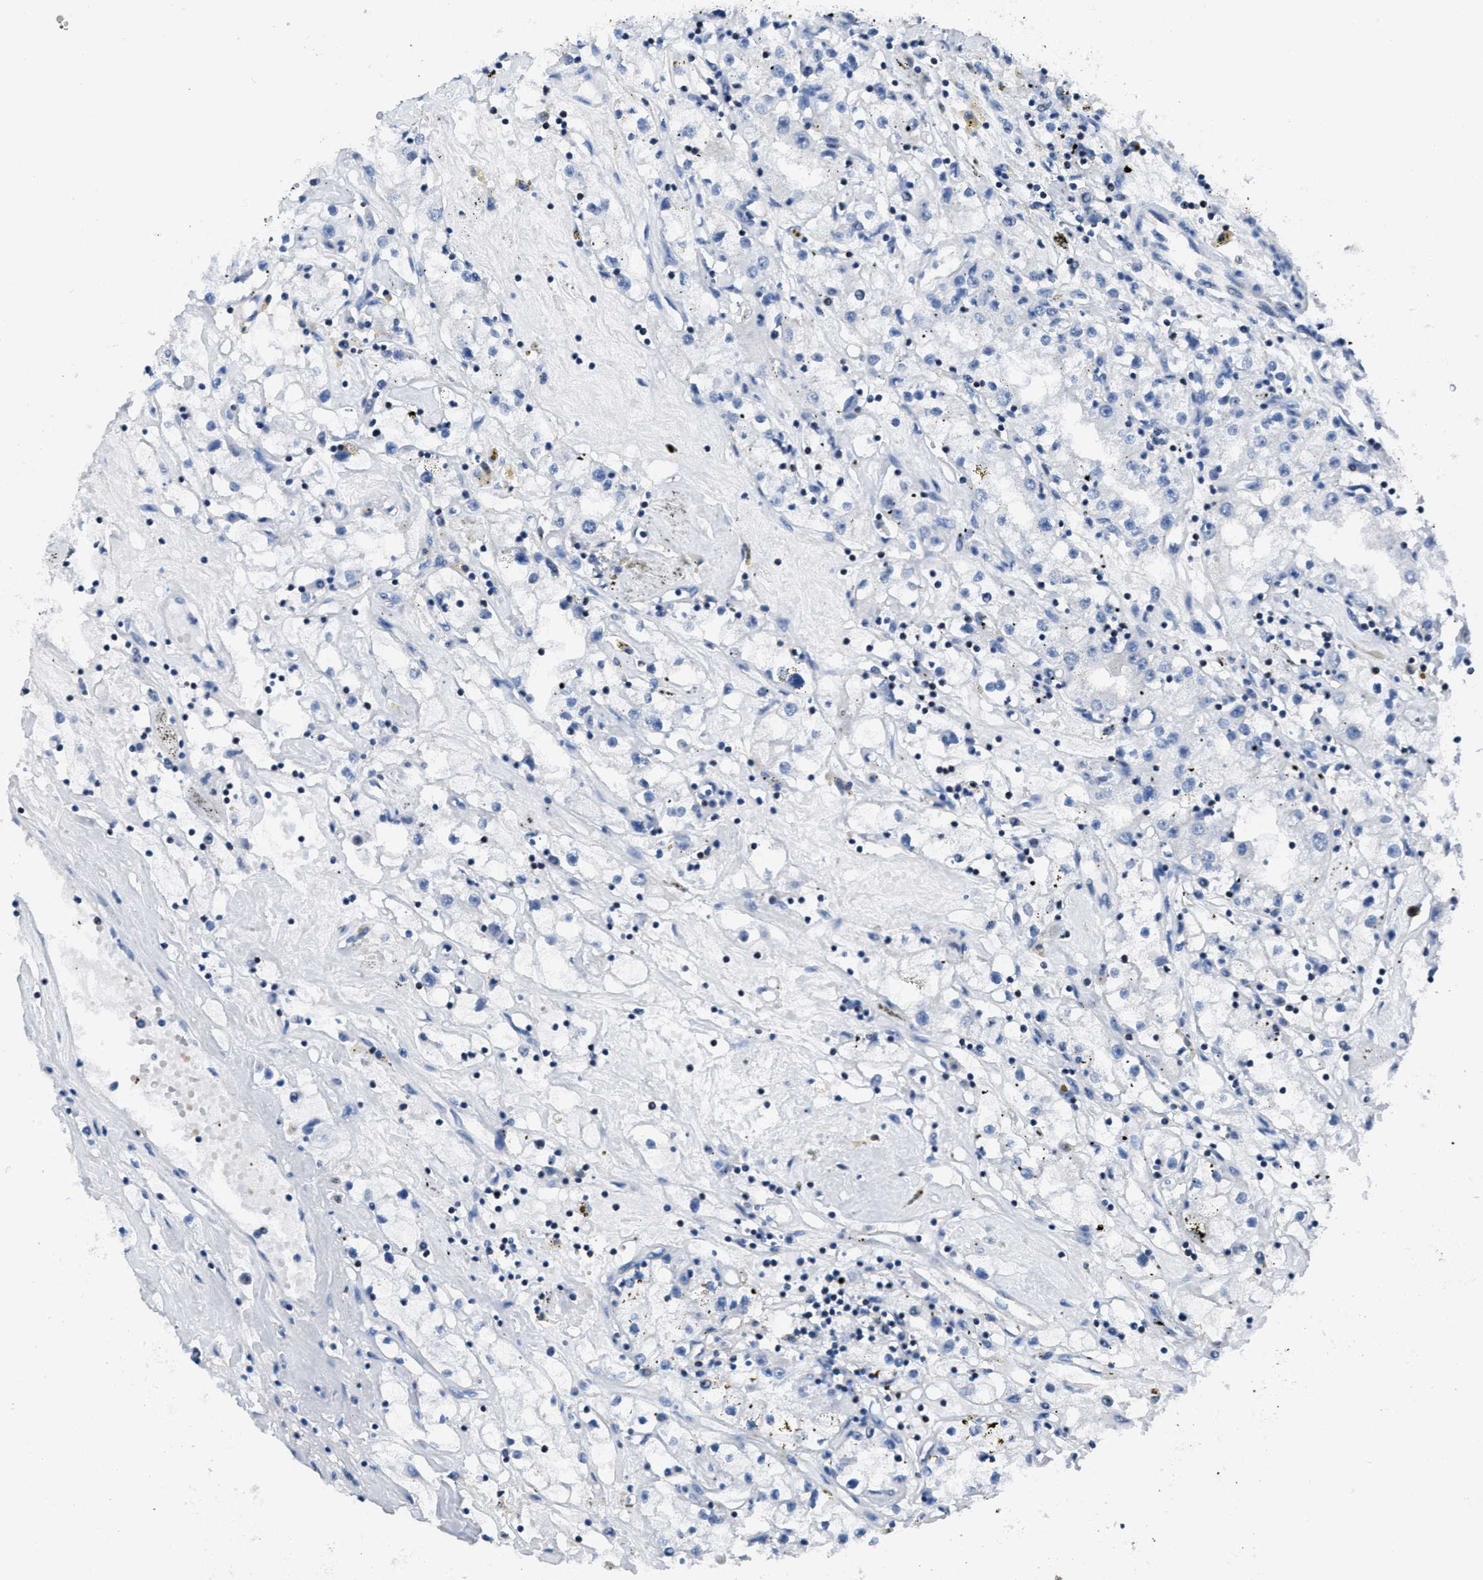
{"staining": {"intensity": "negative", "quantity": "none", "location": "none"}, "tissue": "renal cancer", "cell_type": "Tumor cells", "image_type": "cancer", "snomed": [{"axis": "morphology", "description": "Adenocarcinoma, NOS"}, {"axis": "topography", "description": "Kidney"}], "caption": "High magnification brightfield microscopy of adenocarcinoma (renal) stained with DAB (brown) and counterstained with hematoxylin (blue): tumor cells show no significant staining.", "gene": "ITGA3", "patient": {"sex": "male", "age": 56}}